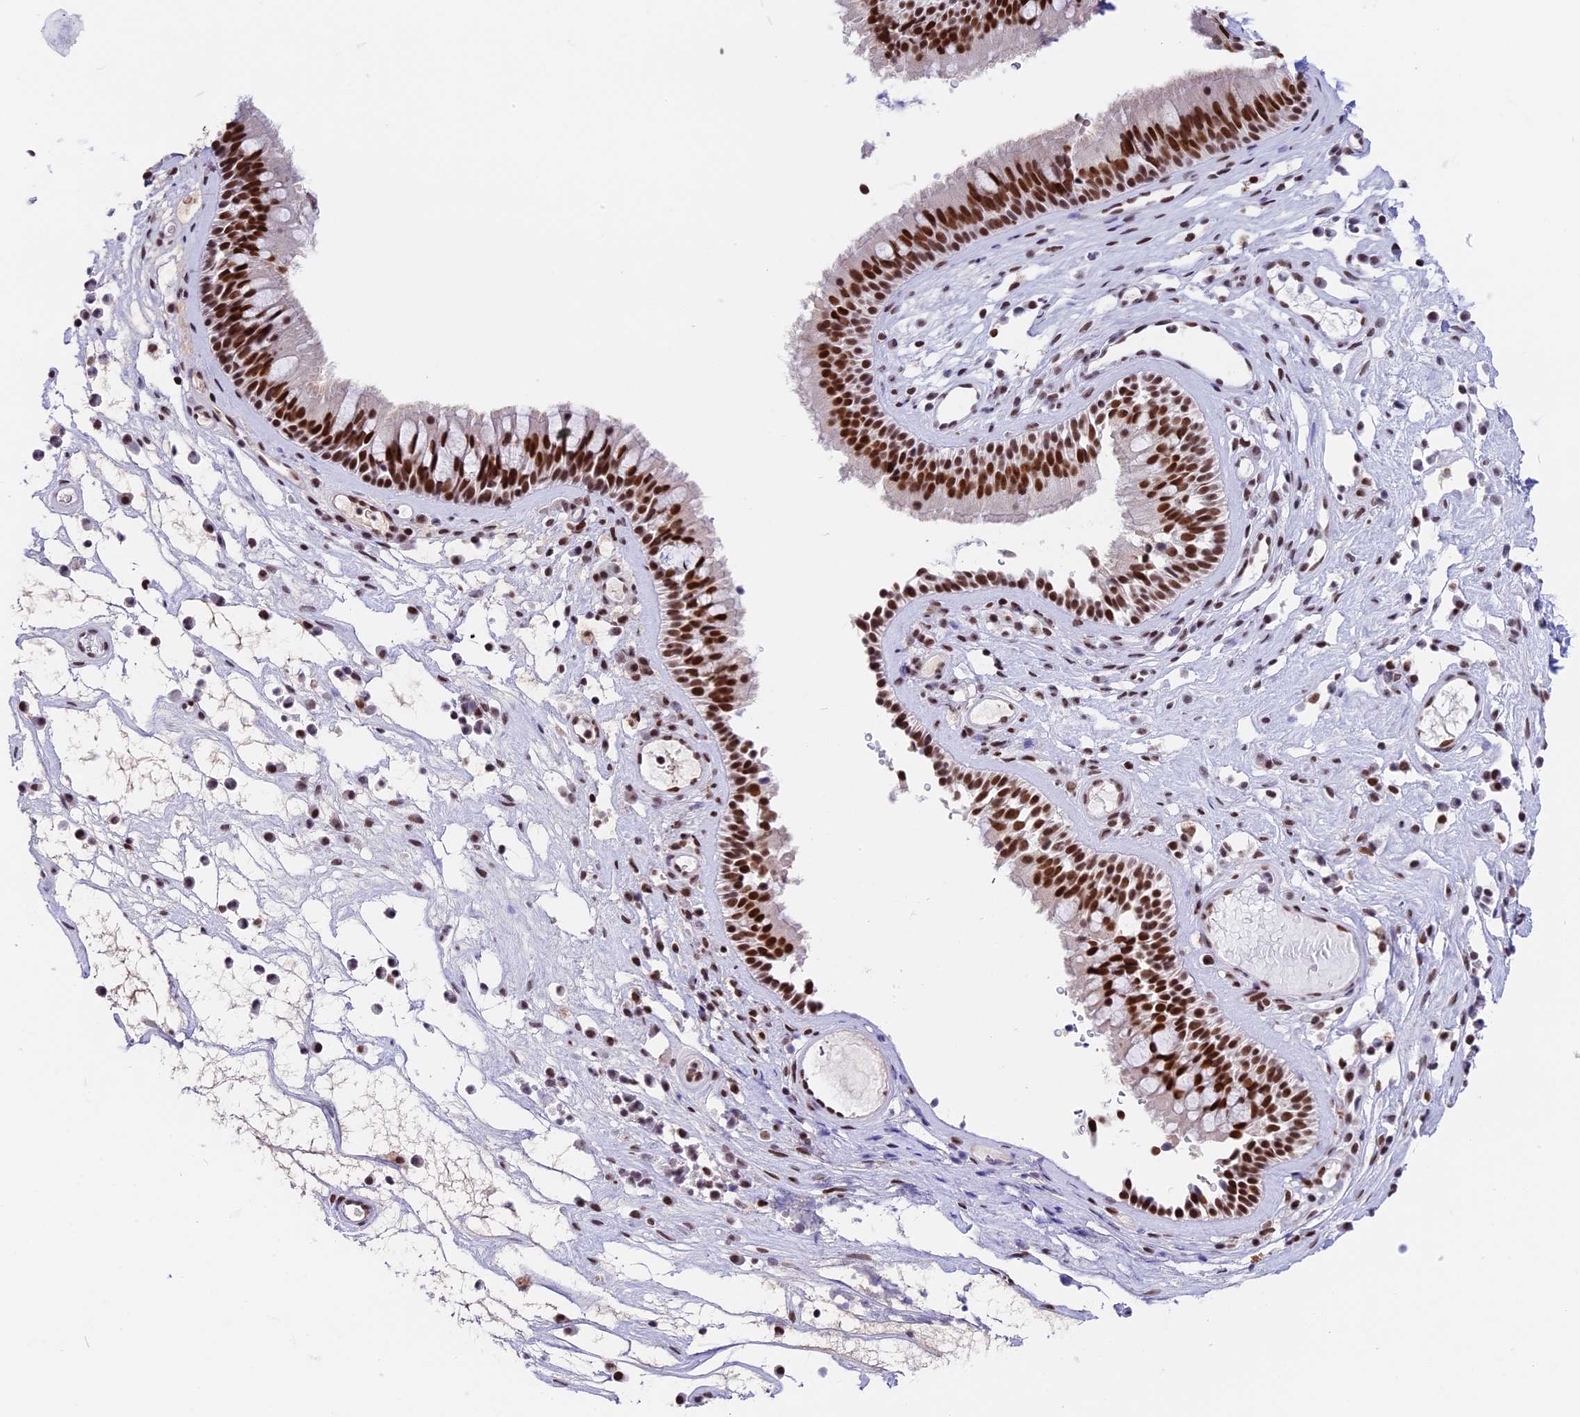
{"staining": {"intensity": "strong", "quantity": ">75%", "location": "nuclear"}, "tissue": "nasopharynx", "cell_type": "Respiratory epithelial cells", "image_type": "normal", "snomed": [{"axis": "morphology", "description": "Normal tissue, NOS"}, {"axis": "morphology", "description": "Inflammation, NOS"}, {"axis": "morphology", "description": "Malignant melanoma, Metastatic site"}, {"axis": "topography", "description": "Nasopharynx"}], "caption": "Immunohistochemical staining of unremarkable human nasopharynx exhibits >75% levels of strong nuclear protein positivity in approximately >75% of respiratory epithelial cells.", "gene": "SBNO1", "patient": {"sex": "male", "age": 70}}